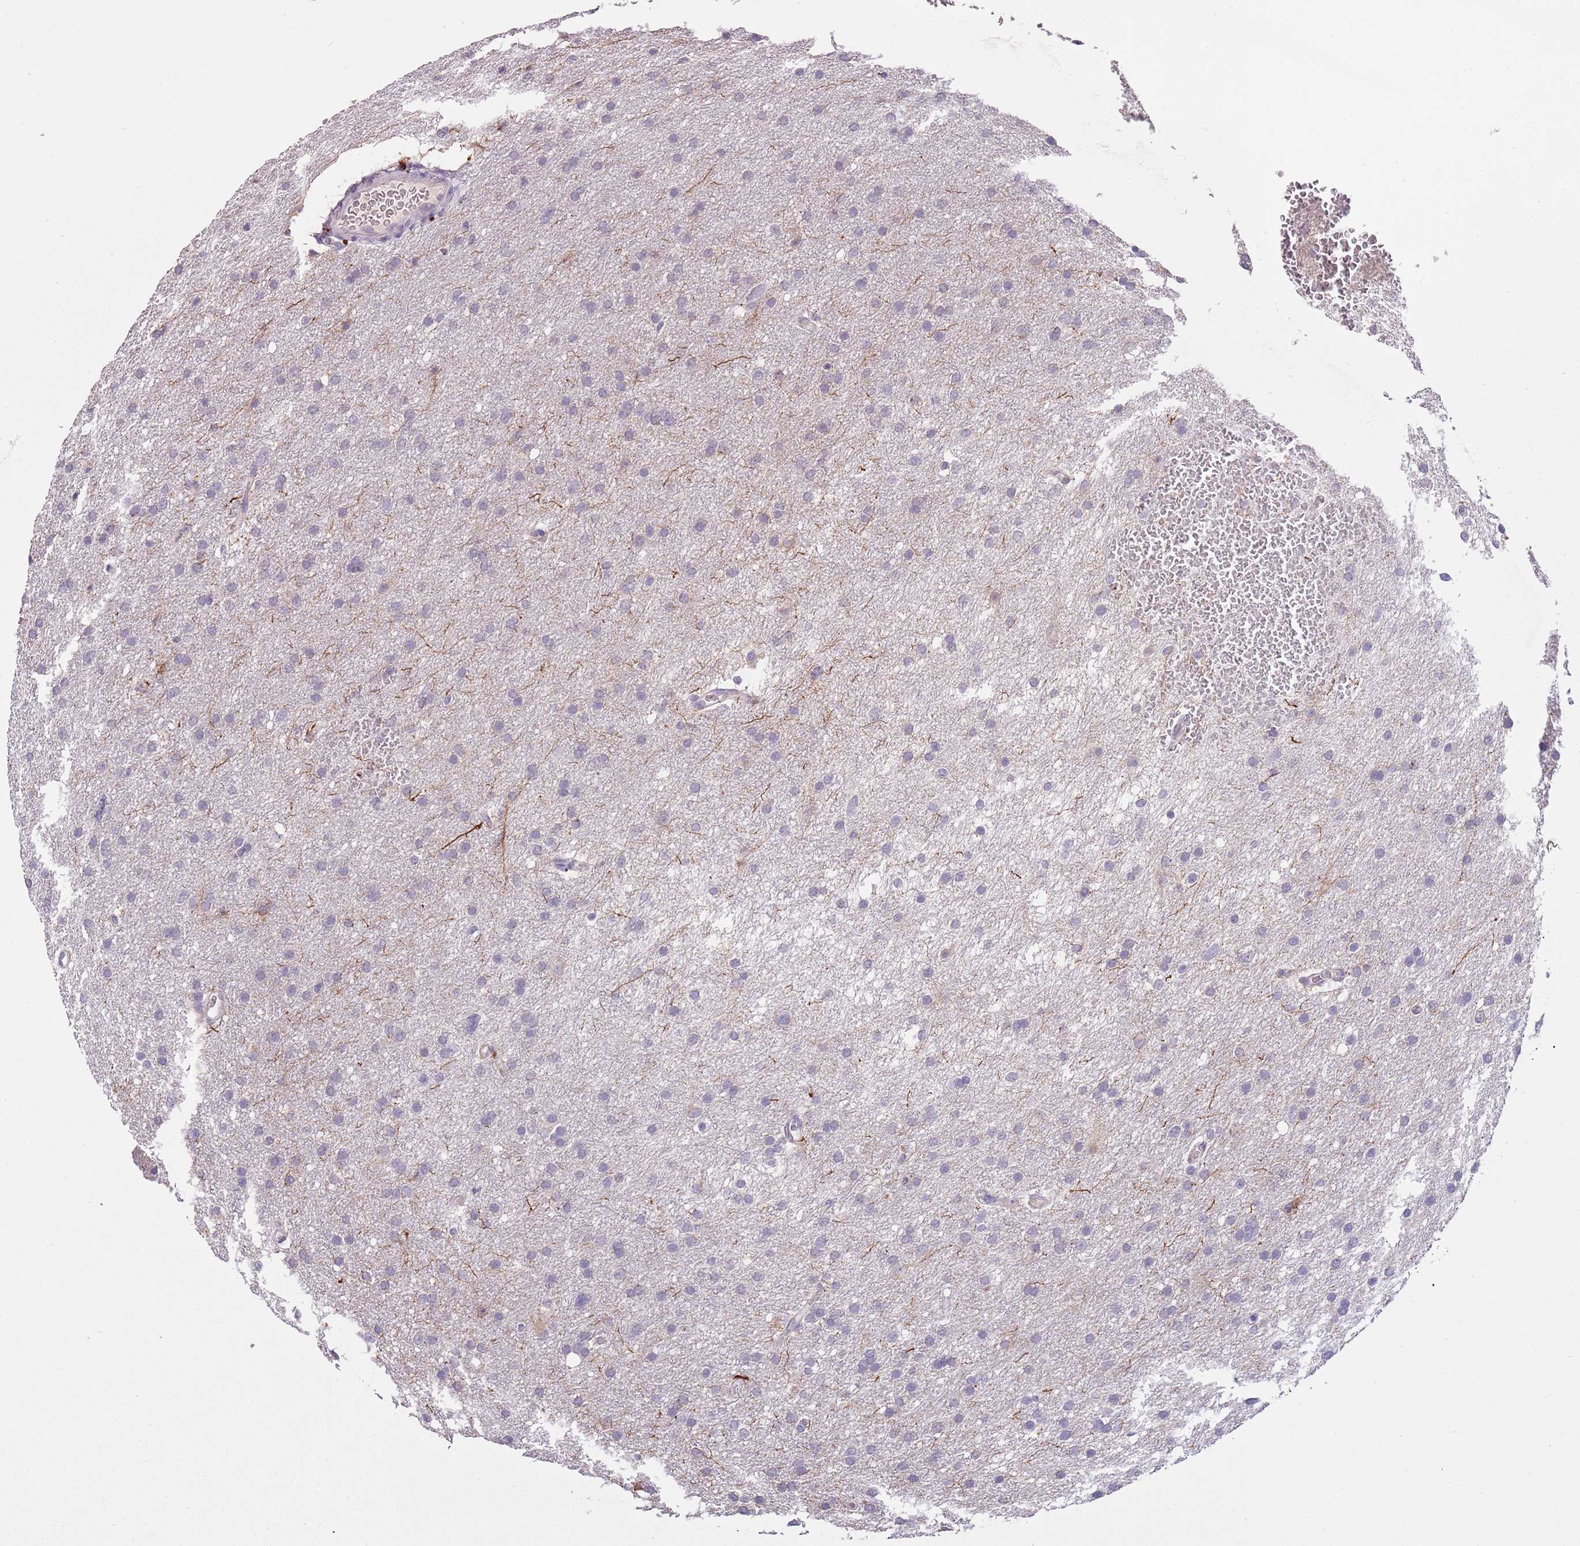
{"staining": {"intensity": "negative", "quantity": "none", "location": "none"}, "tissue": "glioma", "cell_type": "Tumor cells", "image_type": "cancer", "snomed": [{"axis": "morphology", "description": "Glioma, malignant, High grade"}, {"axis": "topography", "description": "Cerebral cortex"}], "caption": "Tumor cells show no significant staining in glioma.", "gene": "SLC35E3", "patient": {"sex": "female", "age": 36}}